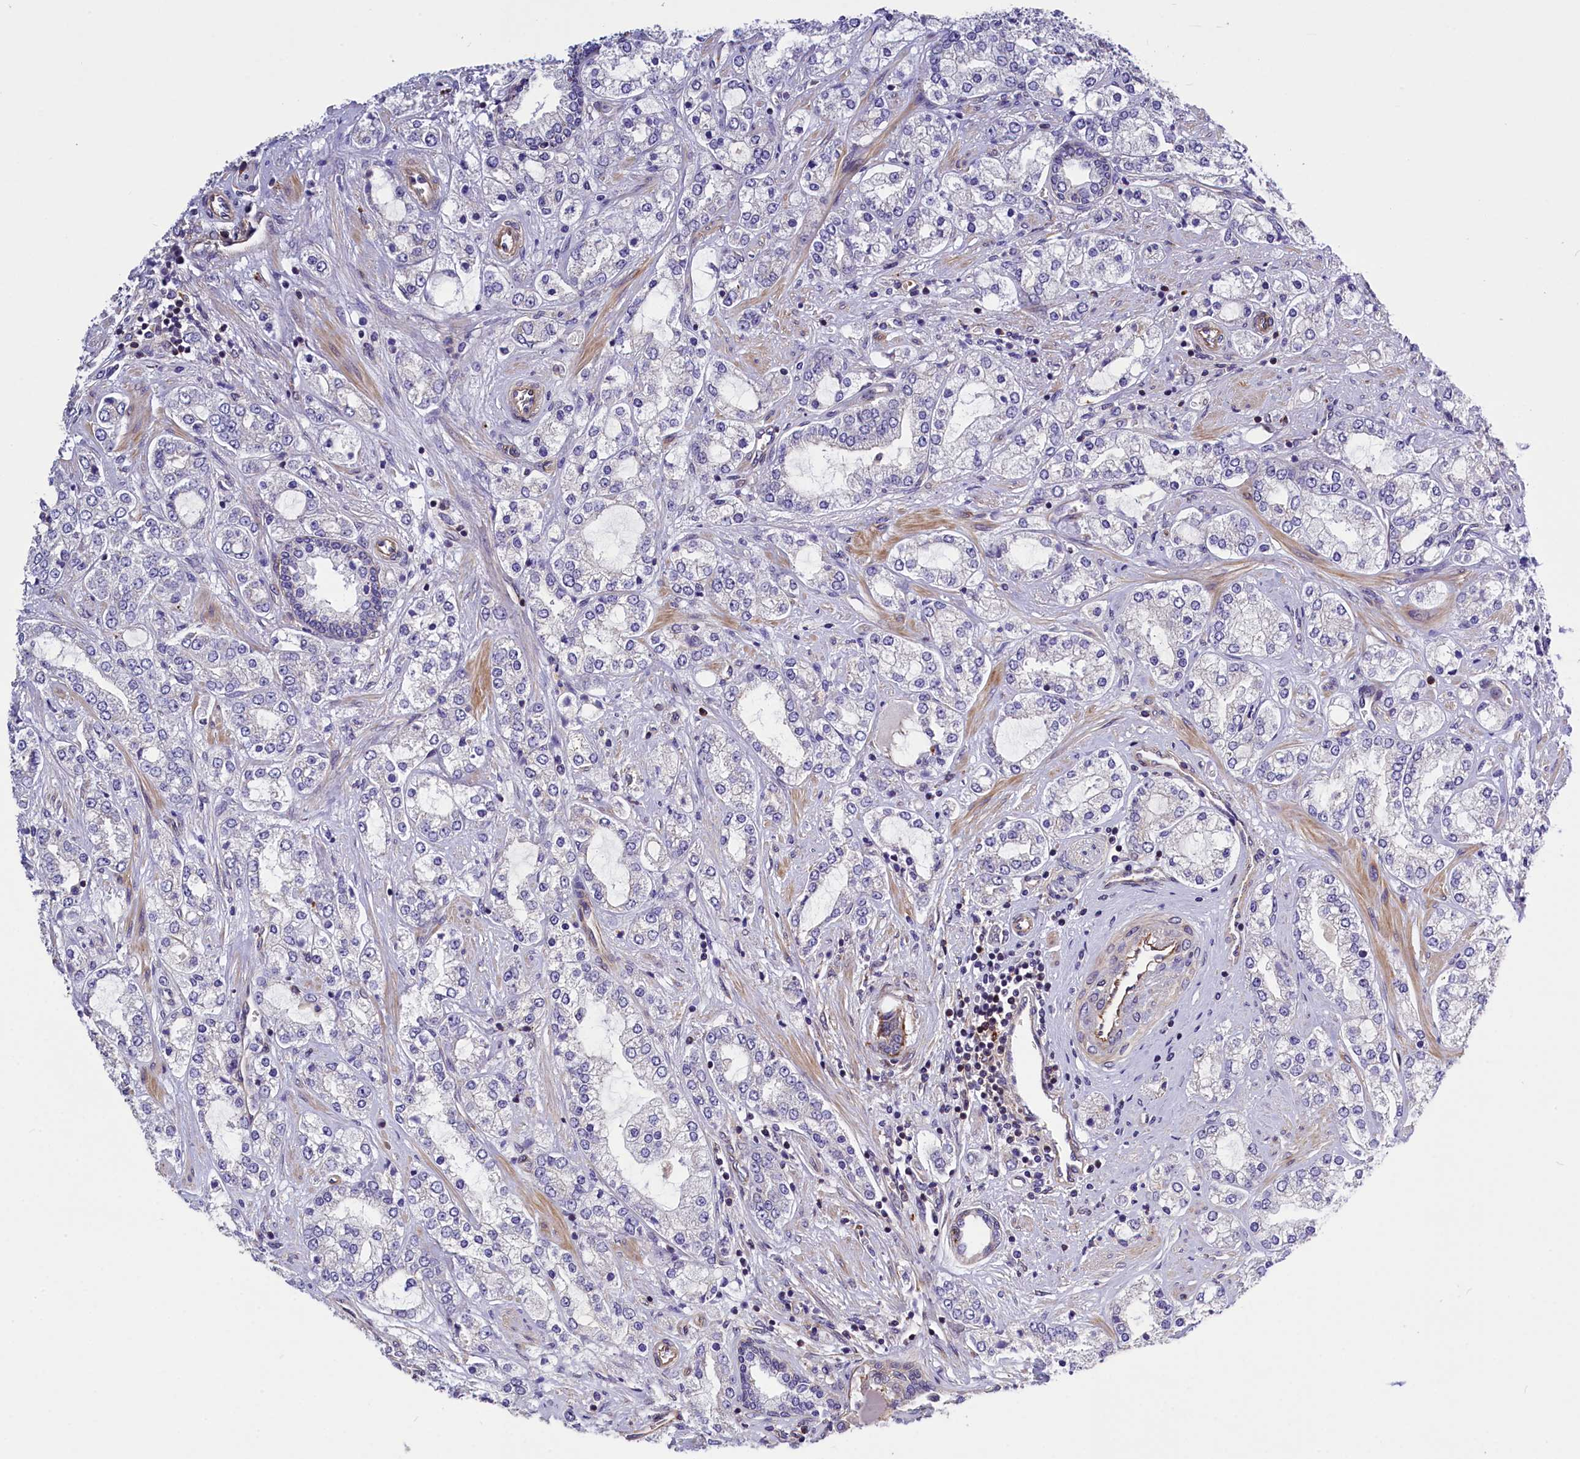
{"staining": {"intensity": "negative", "quantity": "none", "location": "none"}, "tissue": "prostate cancer", "cell_type": "Tumor cells", "image_type": "cancer", "snomed": [{"axis": "morphology", "description": "Adenocarcinoma, High grade"}, {"axis": "topography", "description": "Prostate"}], "caption": "A photomicrograph of human adenocarcinoma (high-grade) (prostate) is negative for staining in tumor cells.", "gene": "MED20", "patient": {"sex": "male", "age": 64}}